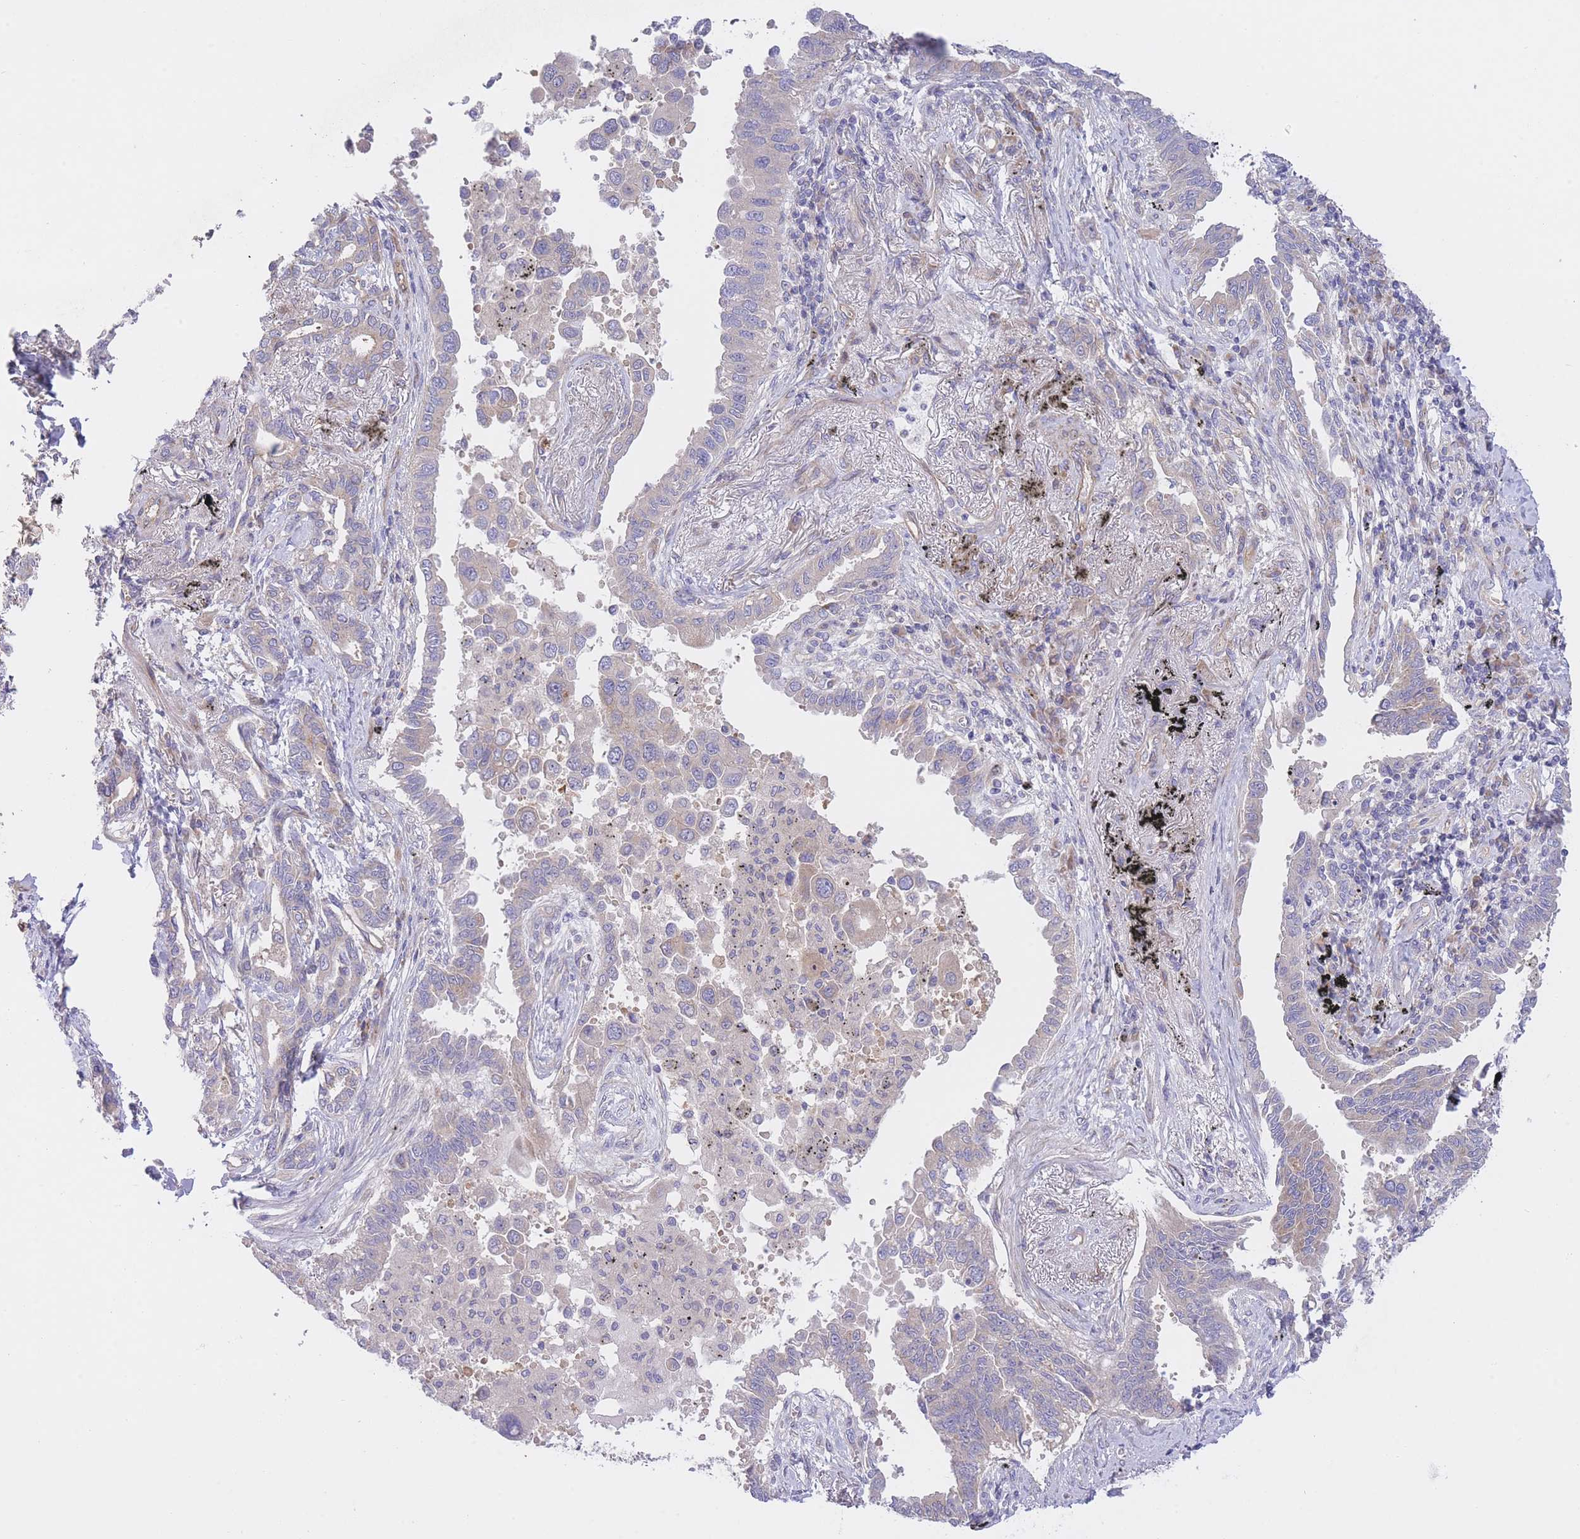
{"staining": {"intensity": "negative", "quantity": "none", "location": "none"}, "tissue": "lung cancer", "cell_type": "Tumor cells", "image_type": "cancer", "snomed": [{"axis": "morphology", "description": "Adenocarcinoma, NOS"}, {"axis": "topography", "description": "Lung"}], "caption": "Image shows no protein positivity in tumor cells of lung cancer tissue.", "gene": "CHAC1", "patient": {"sex": "male", "age": 67}}